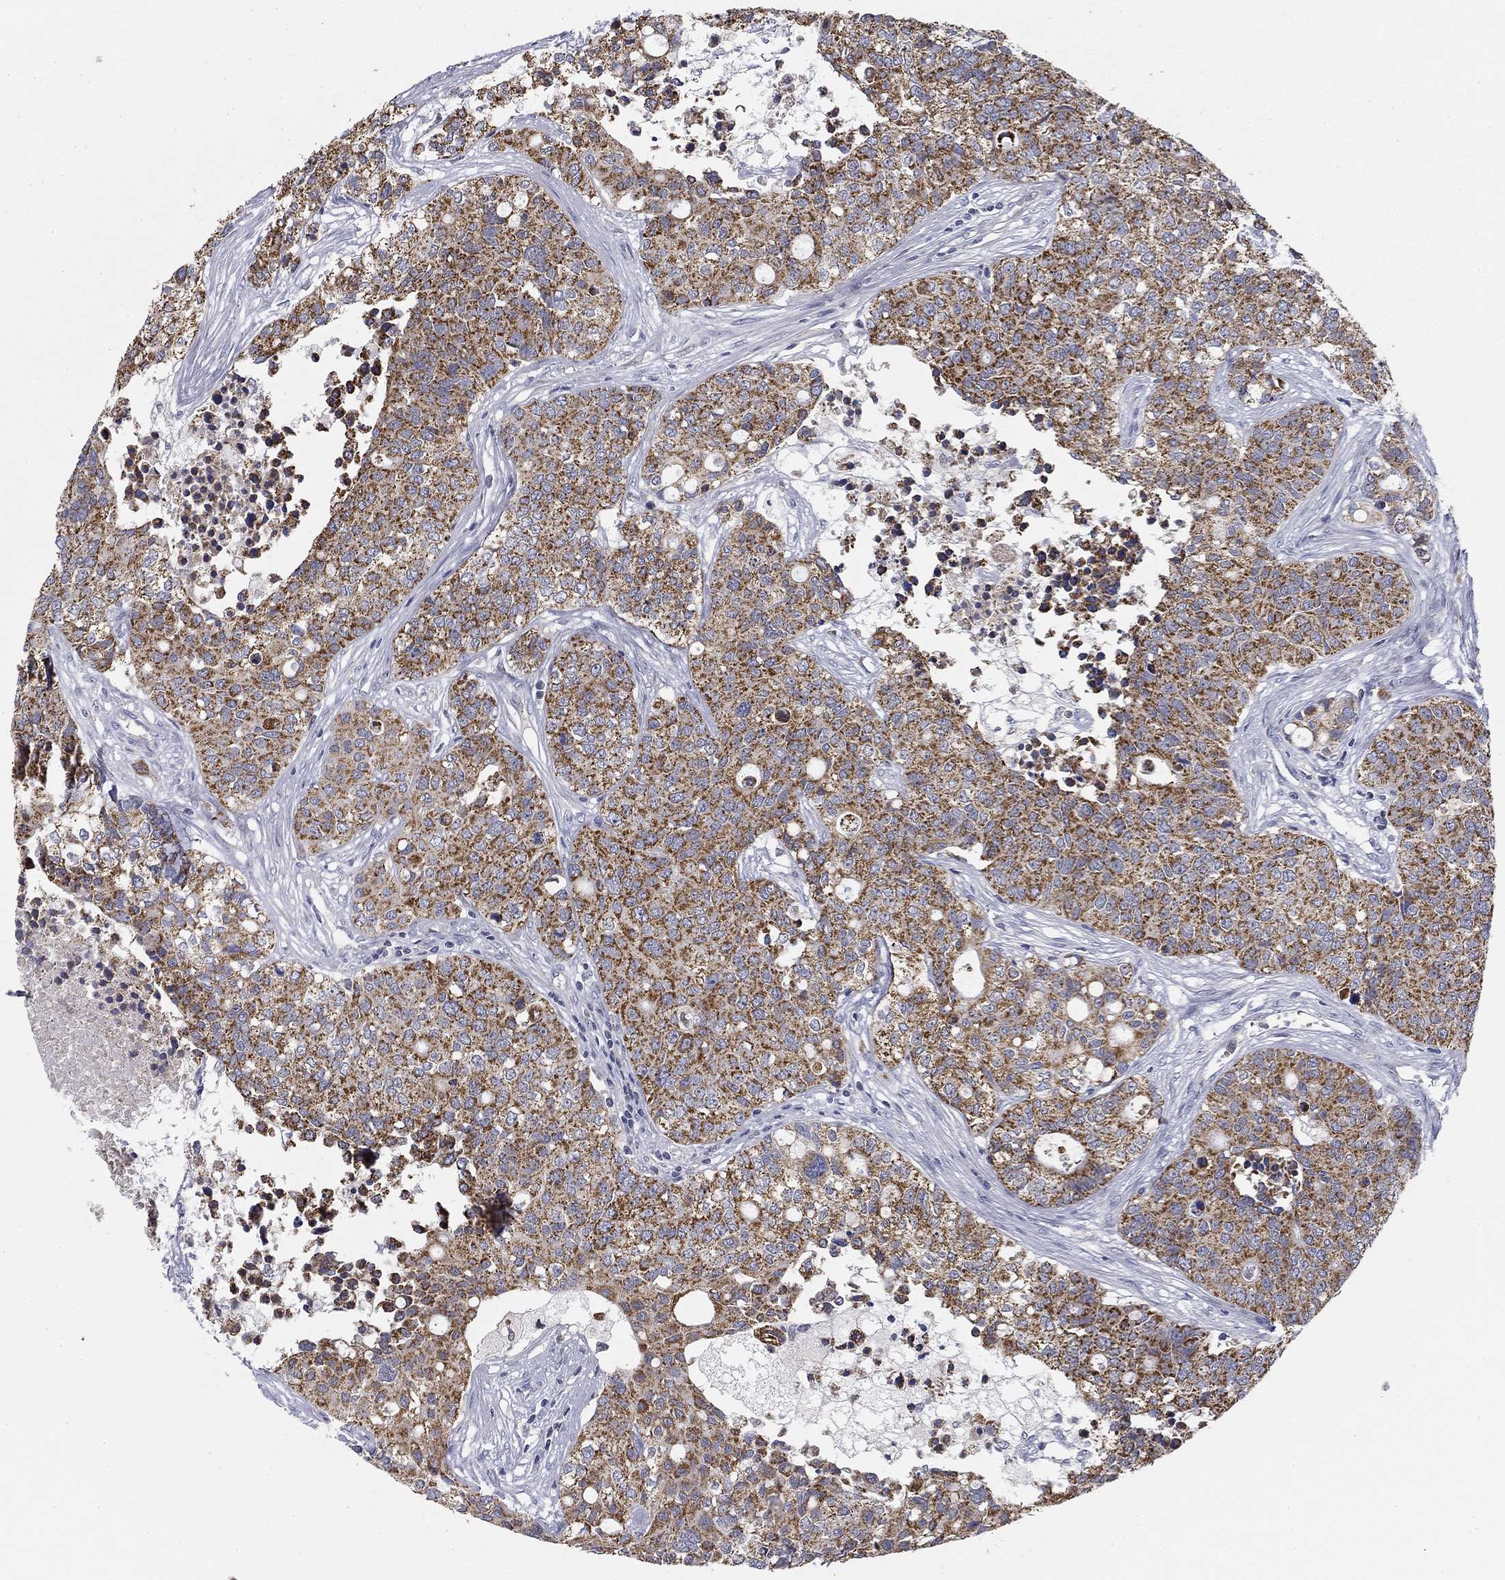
{"staining": {"intensity": "moderate", "quantity": ">75%", "location": "cytoplasmic/membranous"}, "tissue": "carcinoid", "cell_type": "Tumor cells", "image_type": "cancer", "snomed": [{"axis": "morphology", "description": "Carcinoid, malignant, NOS"}, {"axis": "topography", "description": "Colon"}], "caption": "There is medium levels of moderate cytoplasmic/membranous staining in tumor cells of carcinoid, as demonstrated by immunohistochemical staining (brown color).", "gene": "SLC2A9", "patient": {"sex": "male", "age": 81}}